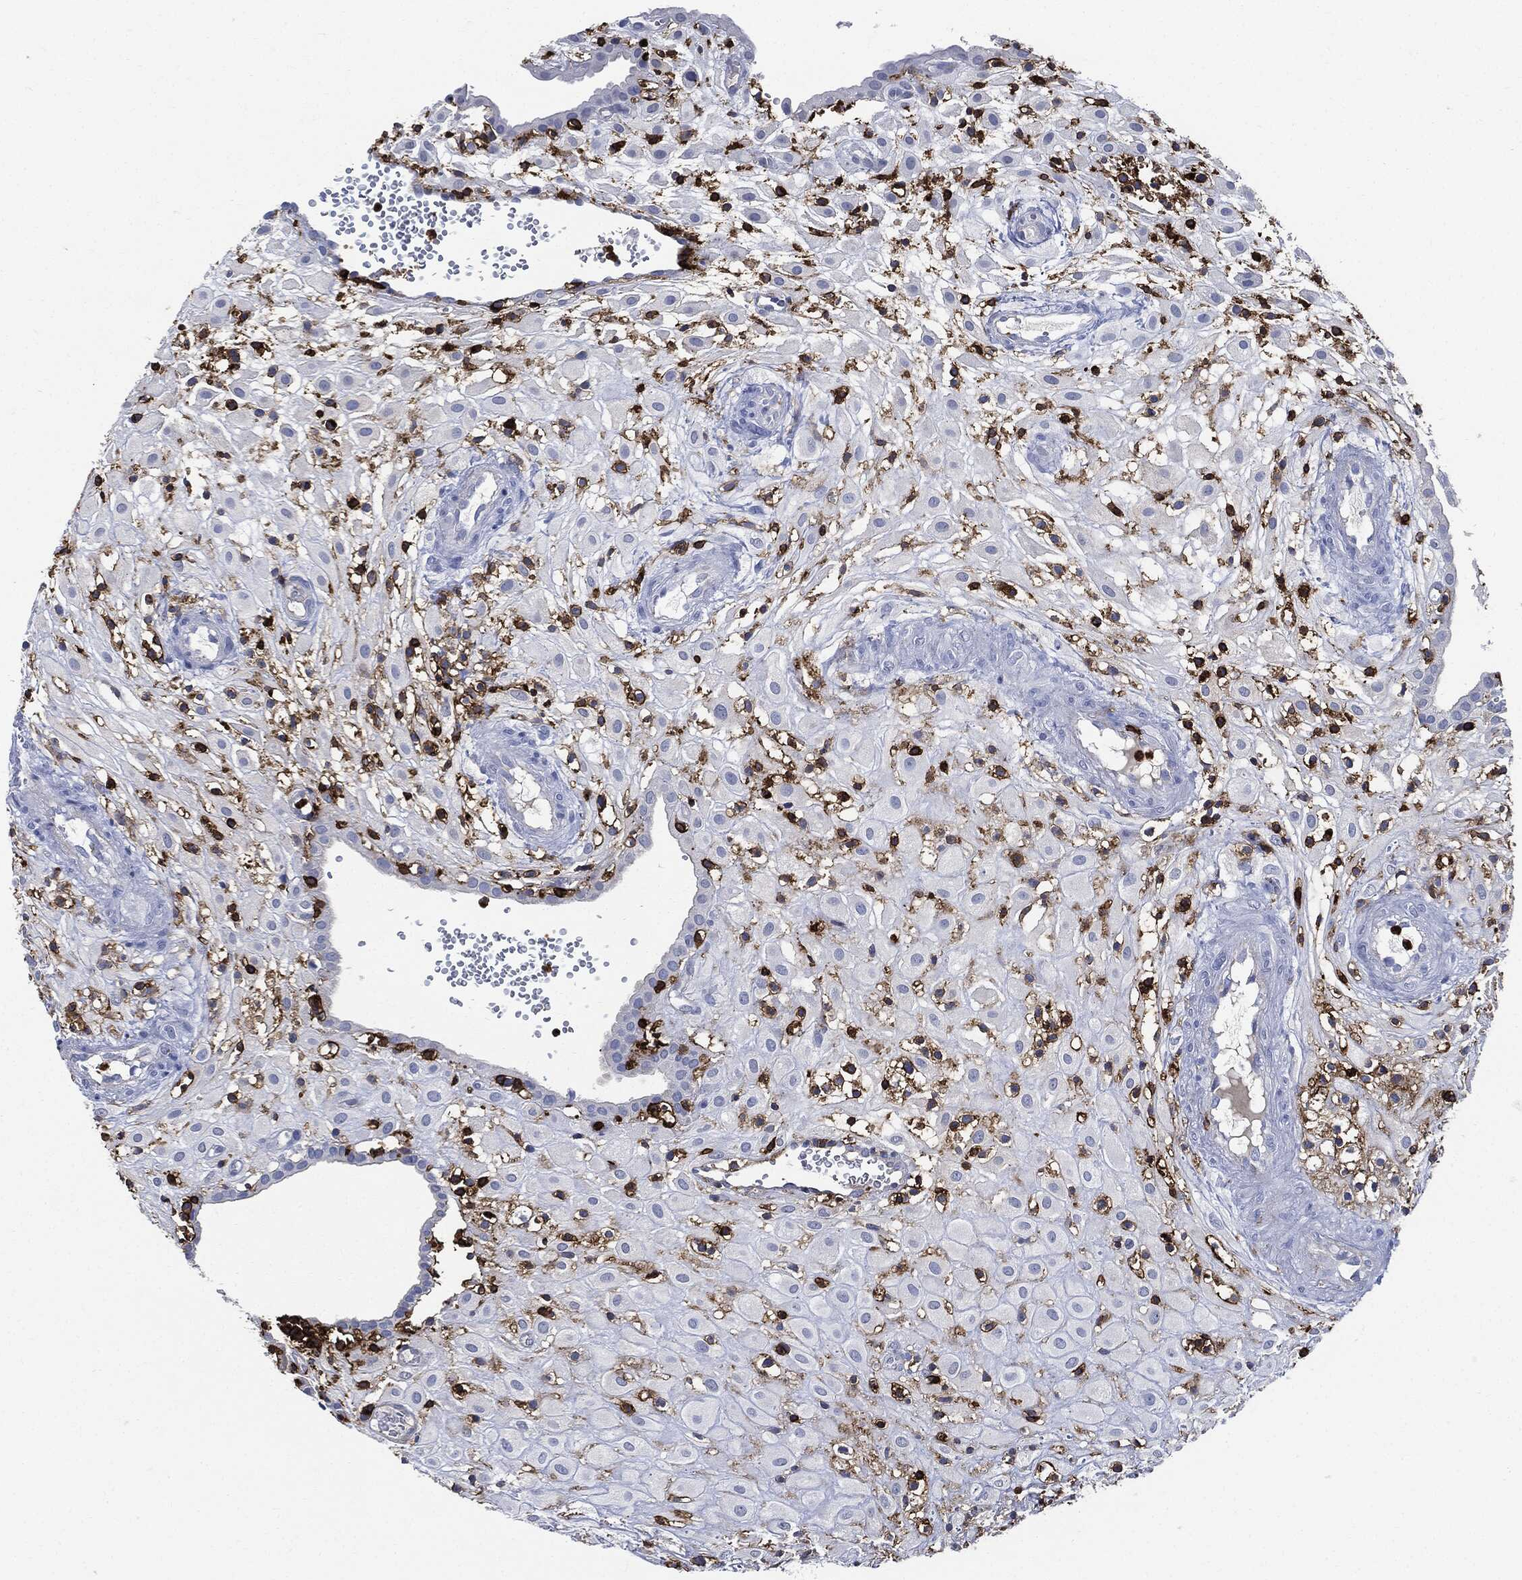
{"staining": {"intensity": "negative", "quantity": "none", "location": "none"}, "tissue": "placenta", "cell_type": "Decidual cells", "image_type": "normal", "snomed": [{"axis": "morphology", "description": "Normal tissue, NOS"}, {"axis": "topography", "description": "Placenta"}], "caption": "DAB (3,3'-diaminobenzidine) immunohistochemical staining of unremarkable human placenta displays no significant positivity in decidual cells. (IHC, brightfield microscopy, high magnification).", "gene": "PTPRC", "patient": {"sex": "female", "age": 24}}